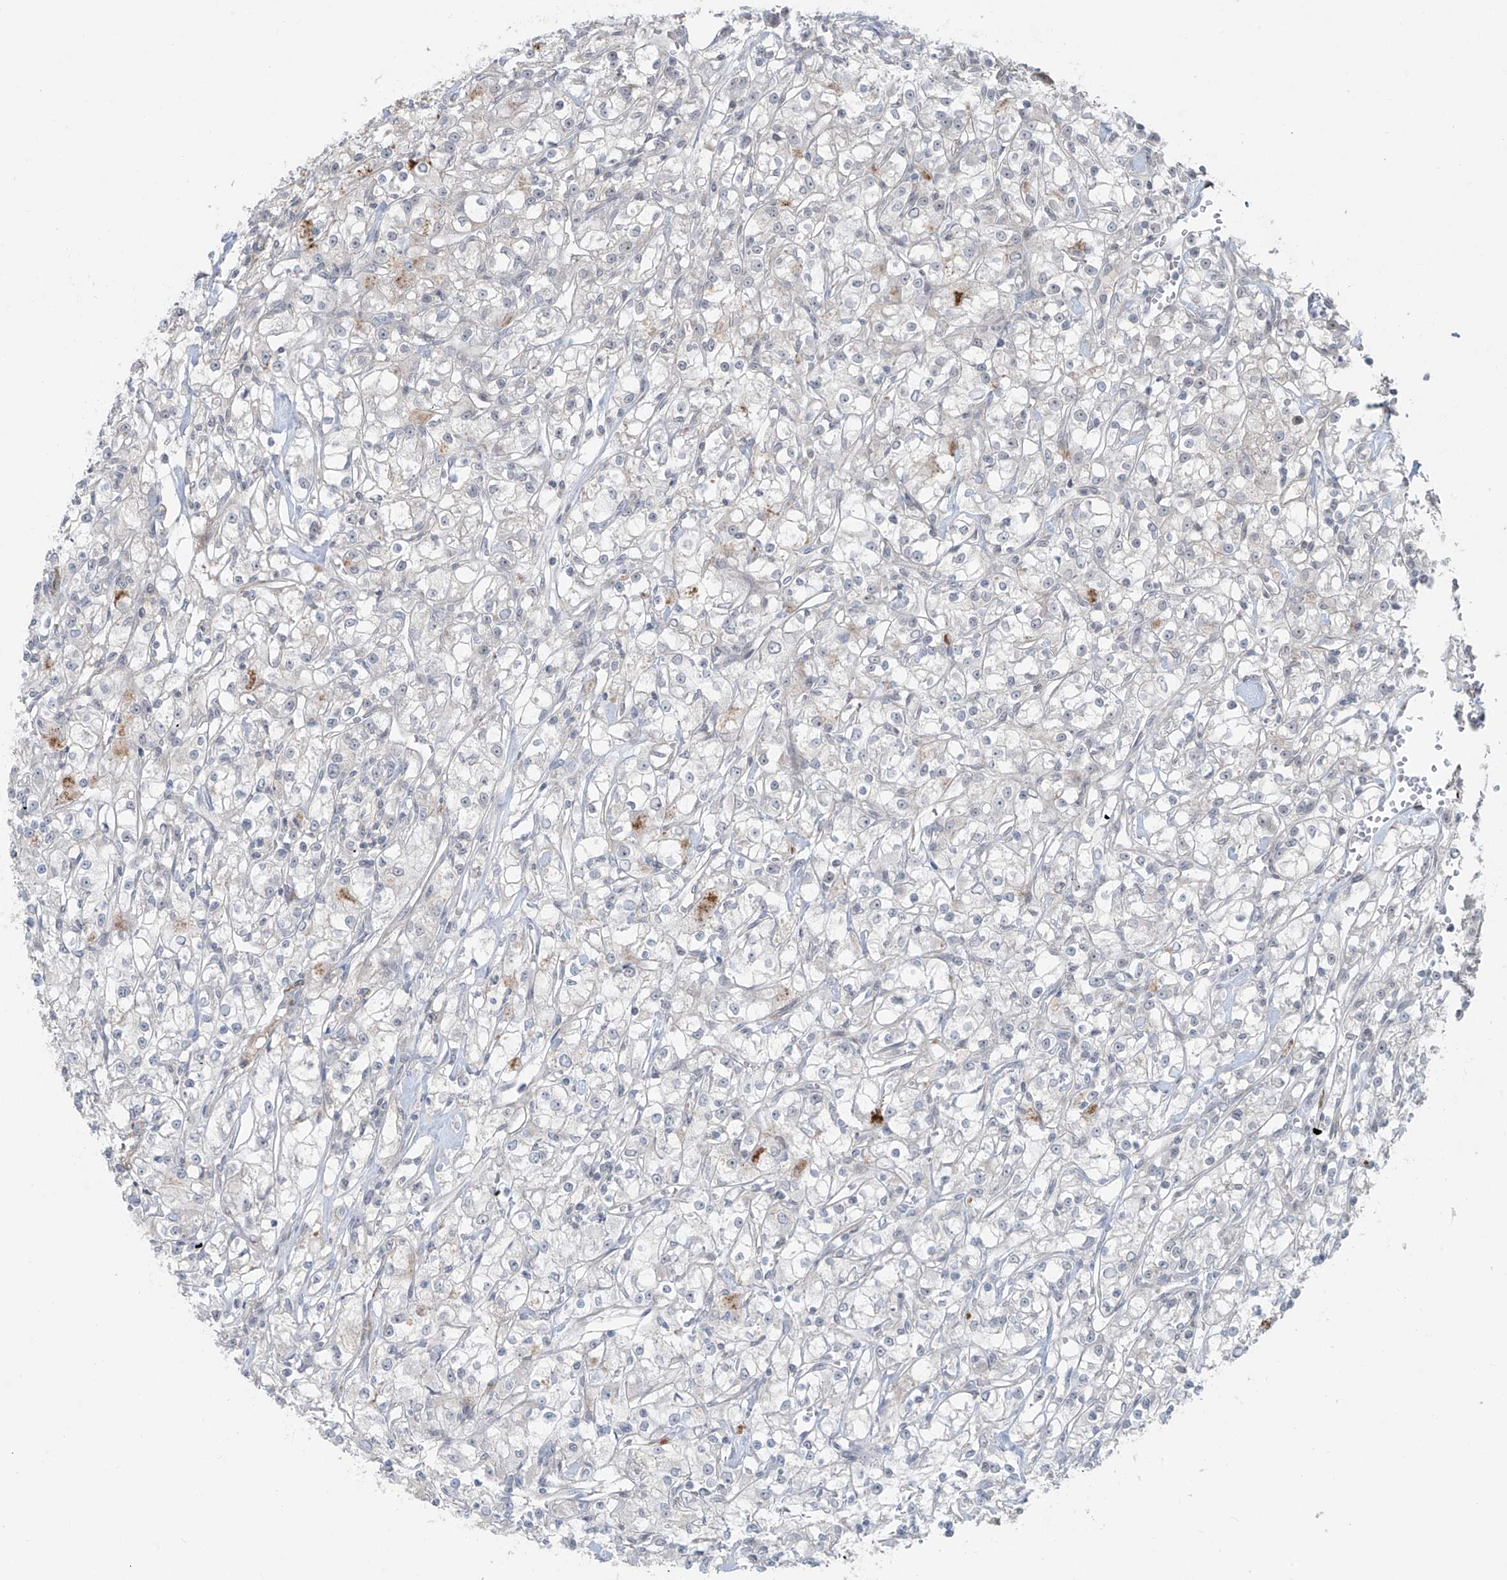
{"staining": {"intensity": "negative", "quantity": "none", "location": "none"}, "tissue": "renal cancer", "cell_type": "Tumor cells", "image_type": "cancer", "snomed": [{"axis": "morphology", "description": "Adenocarcinoma, NOS"}, {"axis": "topography", "description": "Kidney"}], "caption": "Tumor cells are negative for protein expression in human renal cancer.", "gene": "RASGEF1A", "patient": {"sex": "female", "age": 59}}